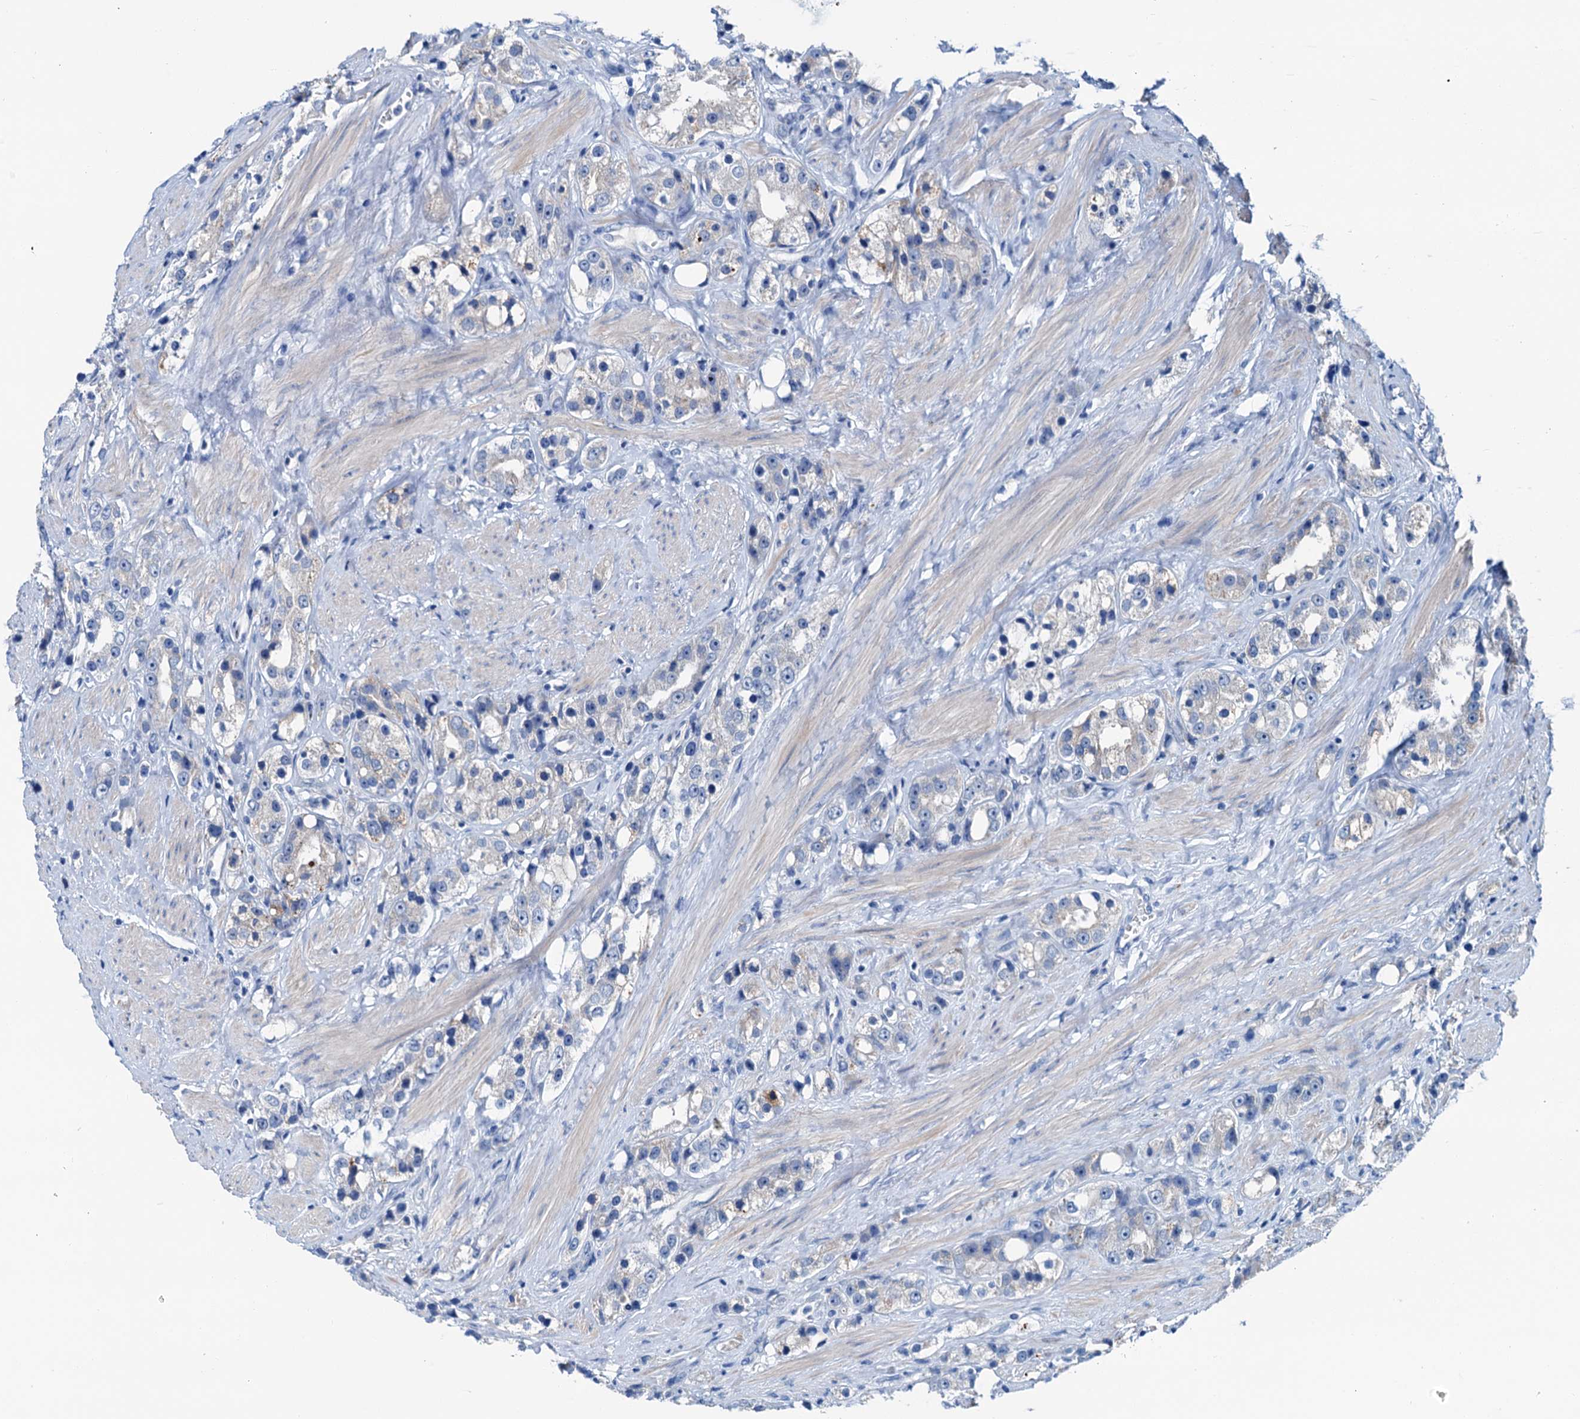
{"staining": {"intensity": "negative", "quantity": "none", "location": "none"}, "tissue": "prostate cancer", "cell_type": "Tumor cells", "image_type": "cancer", "snomed": [{"axis": "morphology", "description": "Adenocarcinoma, NOS"}, {"axis": "topography", "description": "Prostate"}], "caption": "The image demonstrates no staining of tumor cells in prostate cancer (adenocarcinoma).", "gene": "KNDC1", "patient": {"sex": "male", "age": 79}}